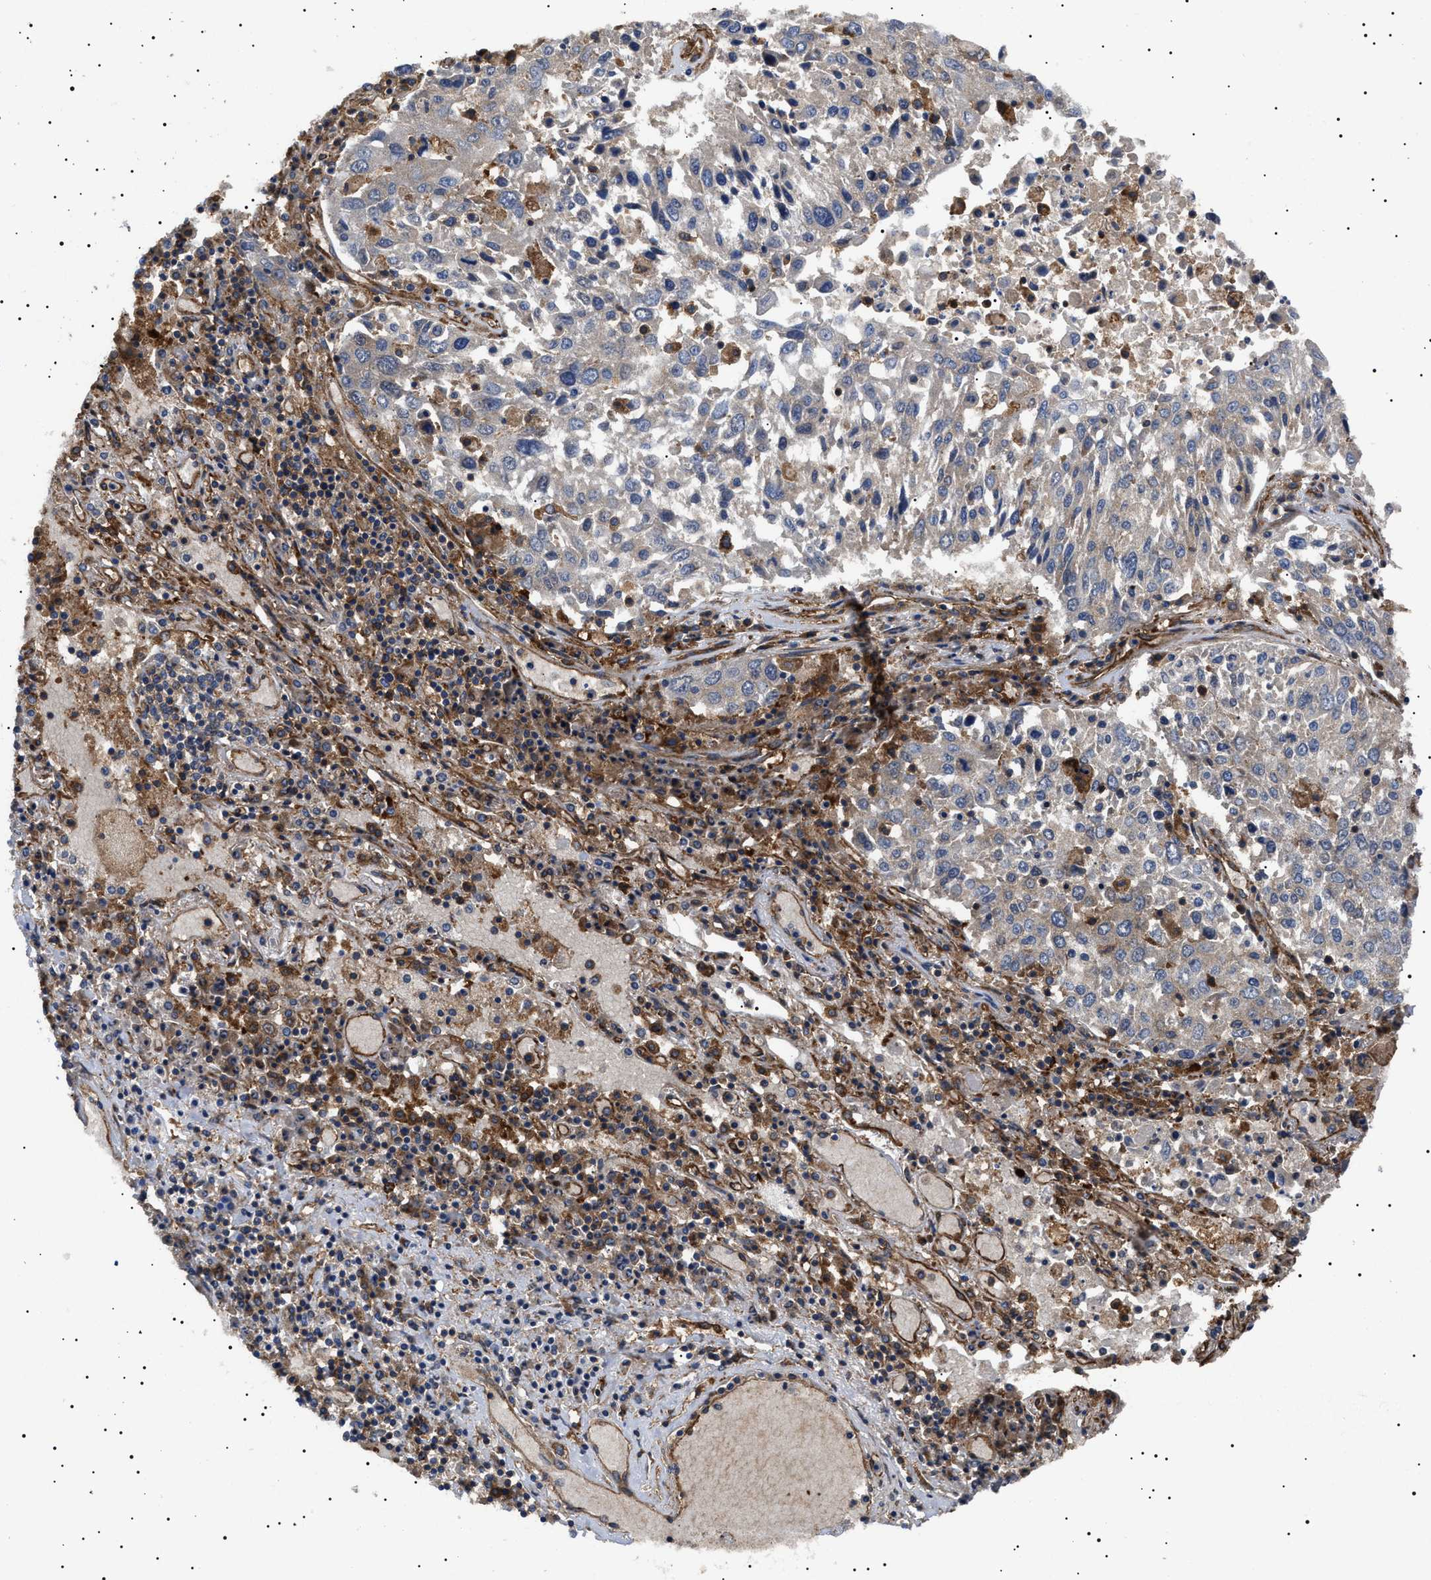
{"staining": {"intensity": "negative", "quantity": "none", "location": "none"}, "tissue": "lung cancer", "cell_type": "Tumor cells", "image_type": "cancer", "snomed": [{"axis": "morphology", "description": "Squamous cell carcinoma, NOS"}, {"axis": "topography", "description": "Lung"}], "caption": "Immunohistochemistry of human squamous cell carcinoma (lung) shows no expression in tumor cells.", "gene": "TPP2", "patient": {"sex": "male", "age": 65}}